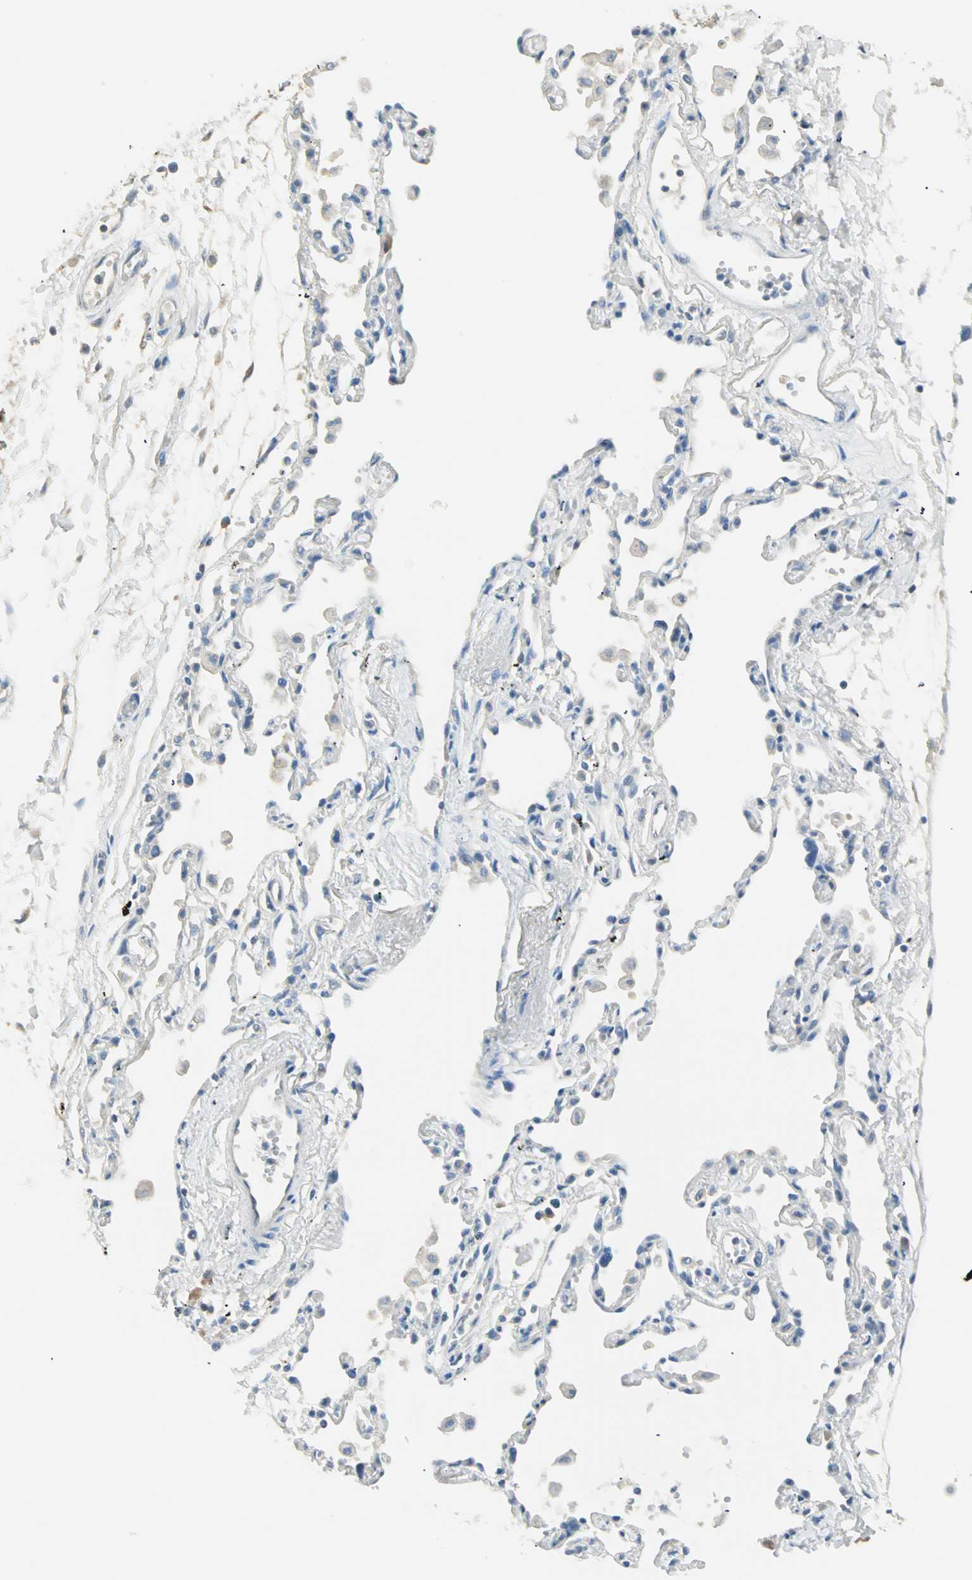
{"staining": {"intensity": "moderate", "quantity": ">75%", "location": "cytoplasmic/membranous"}, "tissue": "adipose tissue", "cell_type": "Adipocytes", "image_type": "normal", "snomed": [{"axis": "morphology", "description": "Normal tissue, NOS"}, {"axis": "morphology", "description": "Adenocarcinoma, NOS"}, {"axis": "topography", "description": "Cartilage tissue"}, {"axis": "topography", "description": "Bronchus"}, {"axis": "topography", "description": "Lung"}], "caption": "Protein expression analysis of benign human adipose tissue reveals moderate cytoplasmic/membranous positivity in about >75% of adipocytes. The staining is performed using DAB (3,3'-diaminobenzidine) brown chromogen to label protein expression. The nuclei are counter-stained blue using hematoxylin.", "gene": "ATF6", "patient": {"sex": "female", "age": 67}}